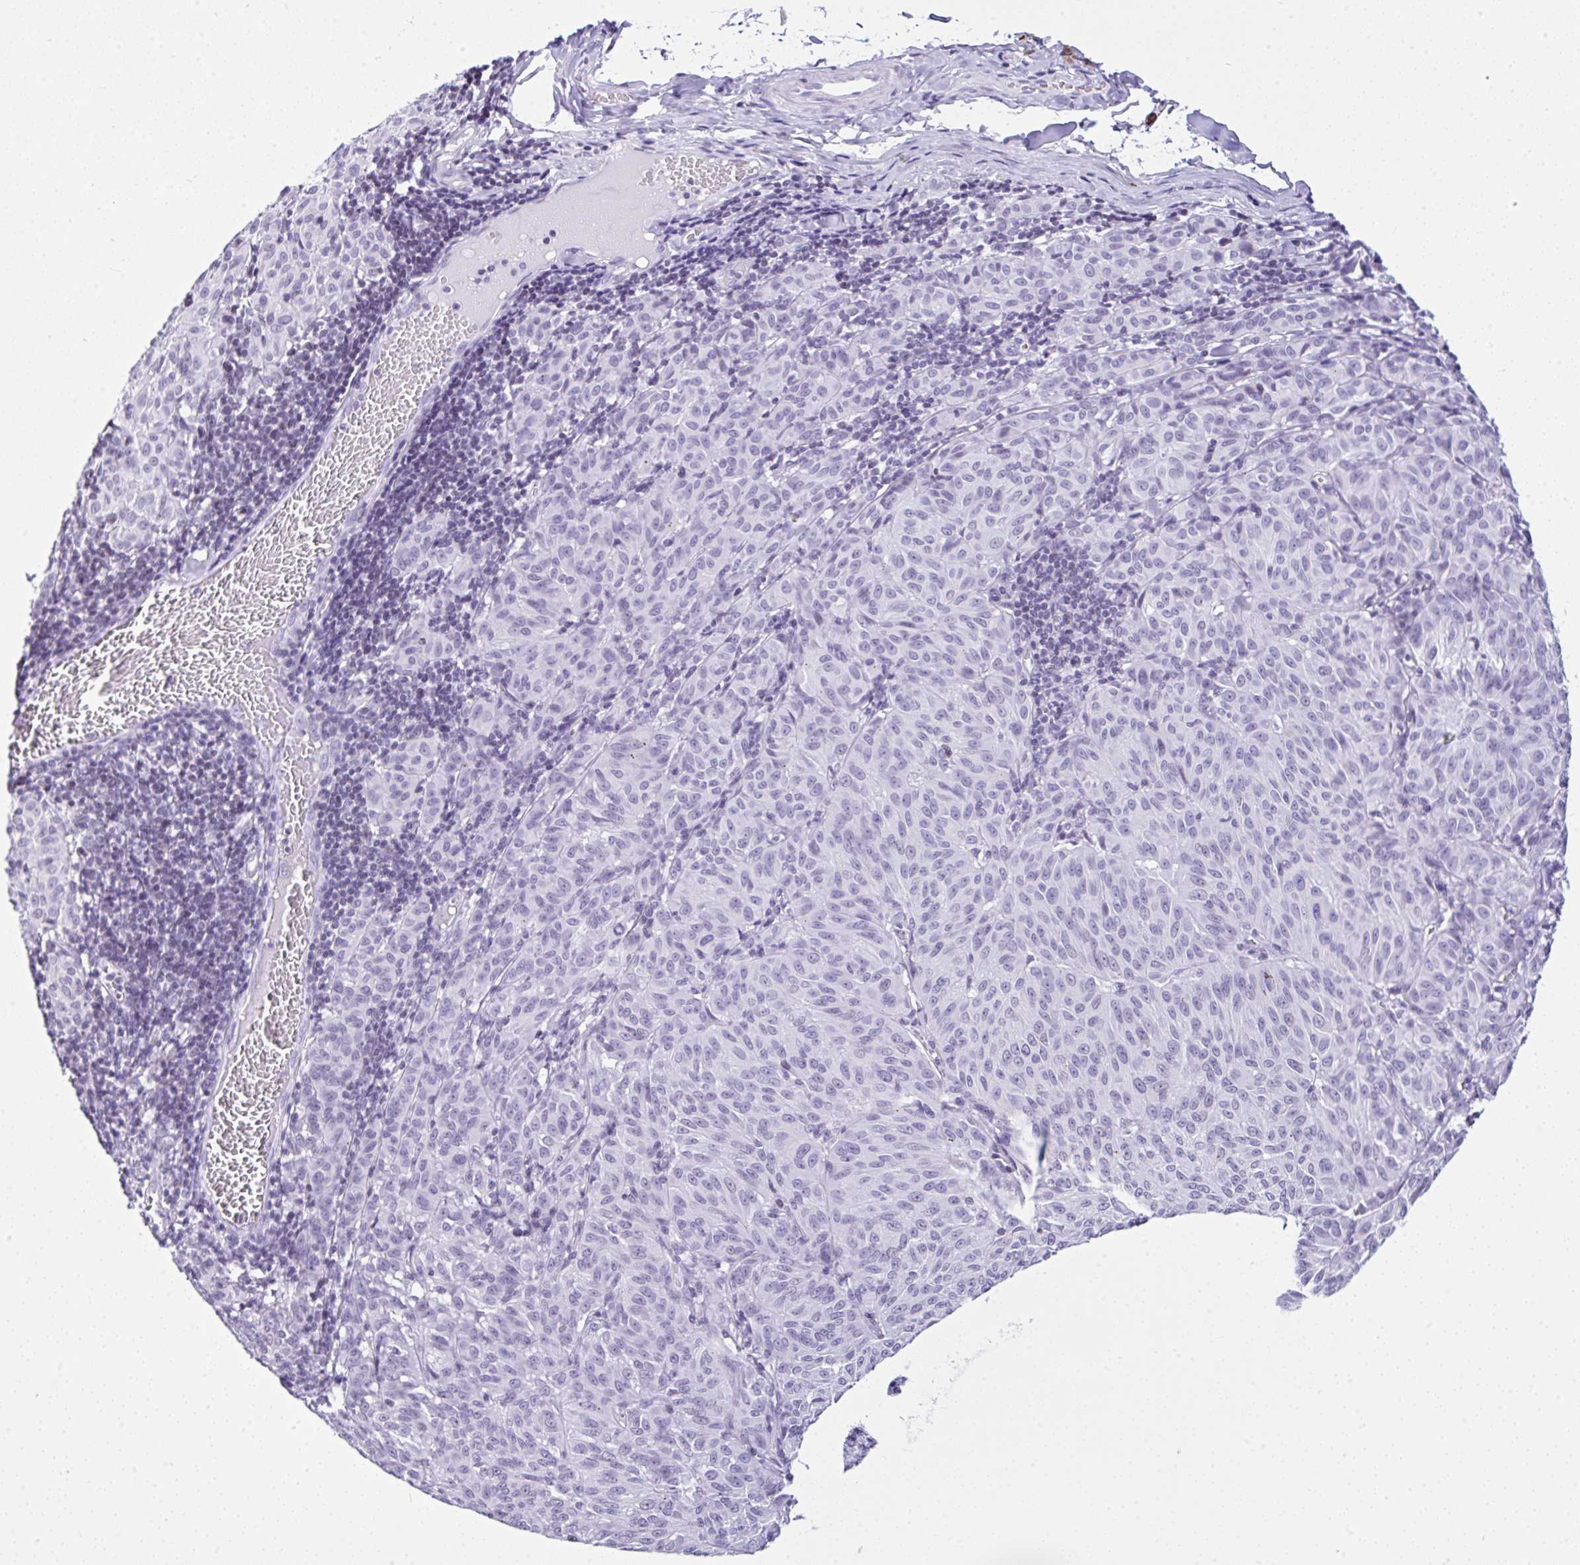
{"staining": {"intensity": "negative", "quantity": "none", "location": "none"}, "tissue": "melanoma", "cell_type": "Tumor cells", "image_type": "cancer", "snomed": [{"axis": "morphology", "description": "Malignant melanoma, NOS"}, {"axis": "topography", "description": "Skin"}], "caption": "The immunohistochemistry photomicrograph has no significant staining in tumor cells of malignant melanoma tissue.", "gene": "KRT27", "patient": {"sex": "female", "age": 72}}